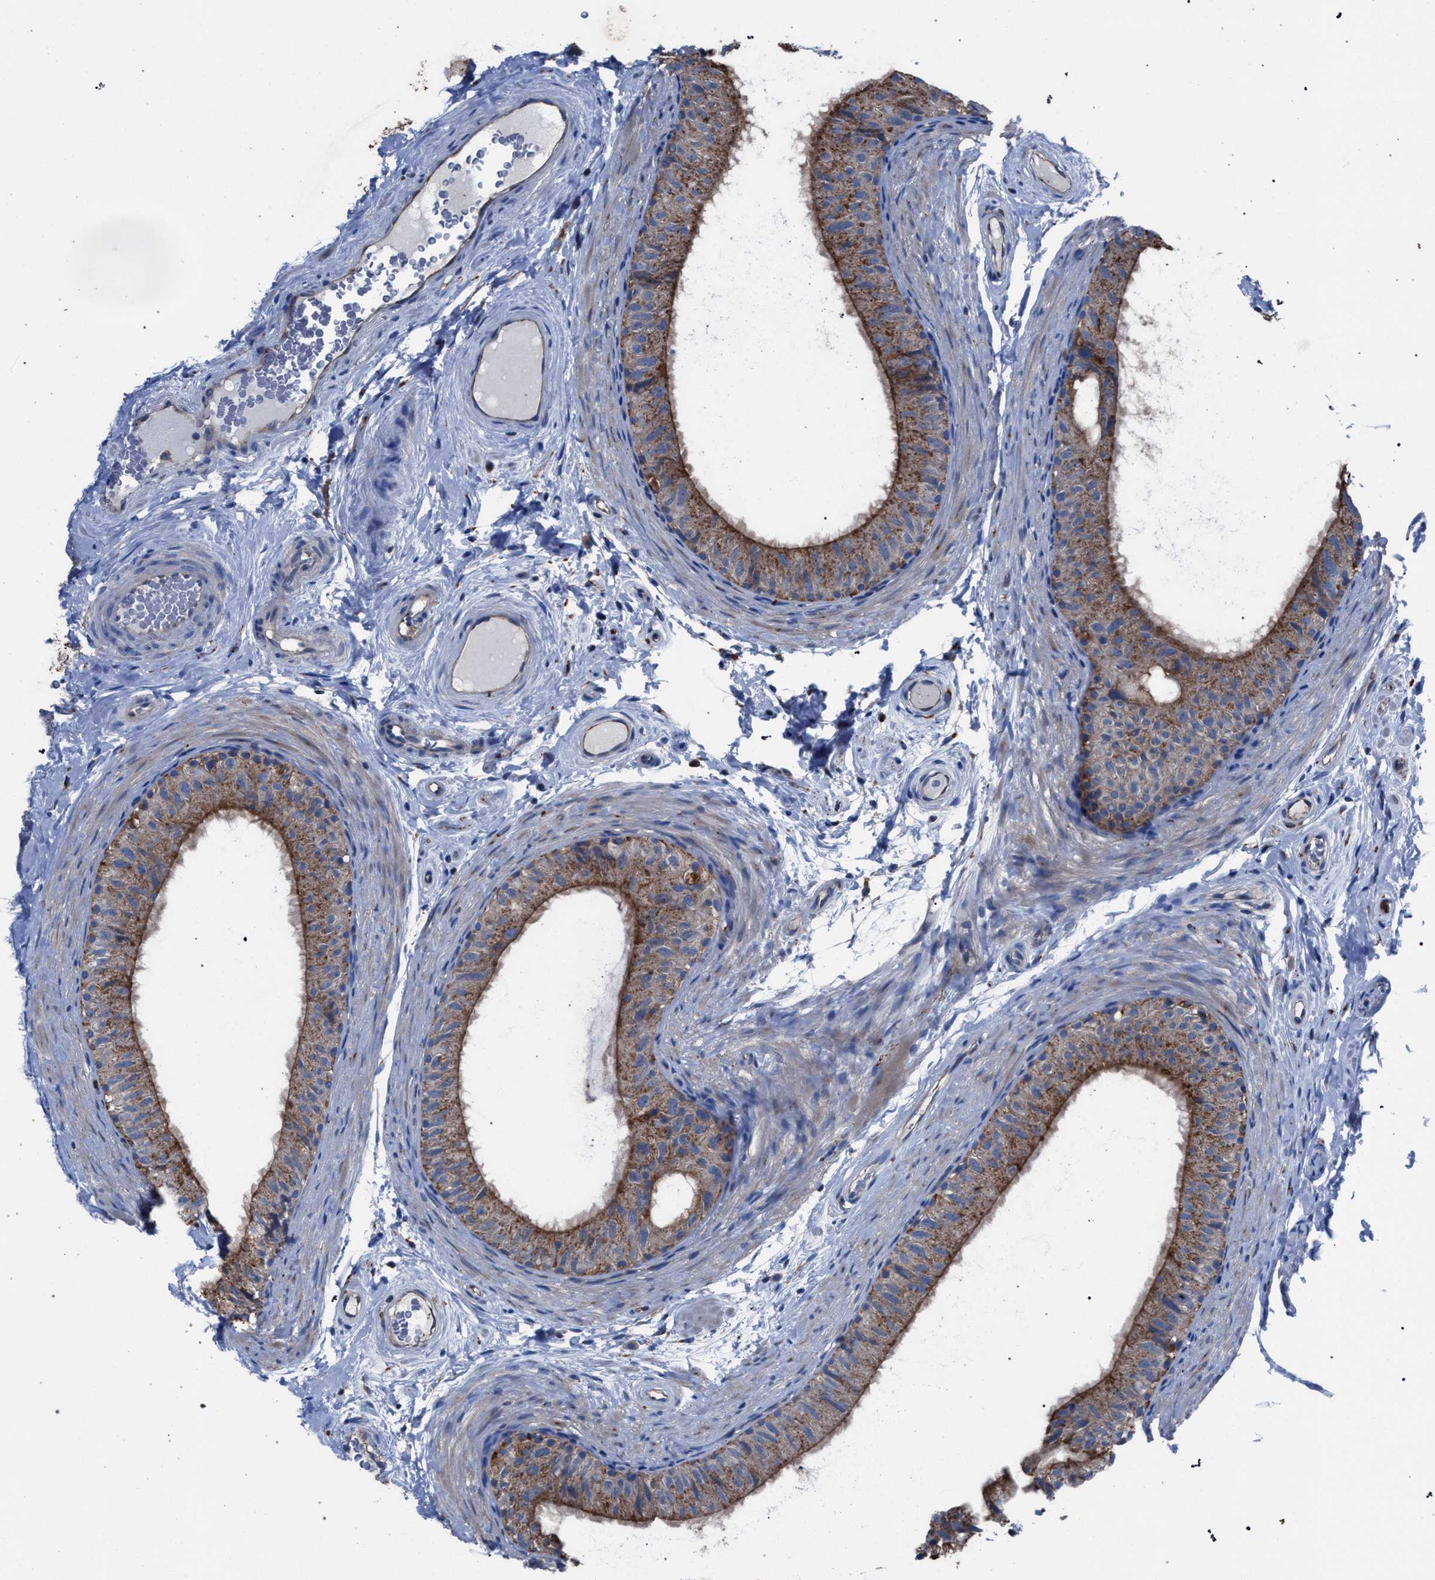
{"staining": {"intensity": "moderate", "quantity": ">75%", "location": "cytoplasmic/membranous"}, "tissue": "epididymis", "cell_type": "Glandular cells", "image_type": "normal", "snomed": [{"axis": "morphology", "description": "Normal tissue, NOS"}, {"axis": "topography", "description": "Epididymis"}], "caption": "Immunohistochemistry (IHC) staining of normal epididymis, which reveals medium levels of moderate cytoplasmic/membranous positivity in about >75% of glandular cells indicating moderate cytoplasmic/membranous protein staining. The staining was performed using DAB (brown) for protein detection and nuclei were counterstained in hematoxylin (blue).", "gene": "ATP6V0A1", "patient": {"sex": "male", "age": 34}}